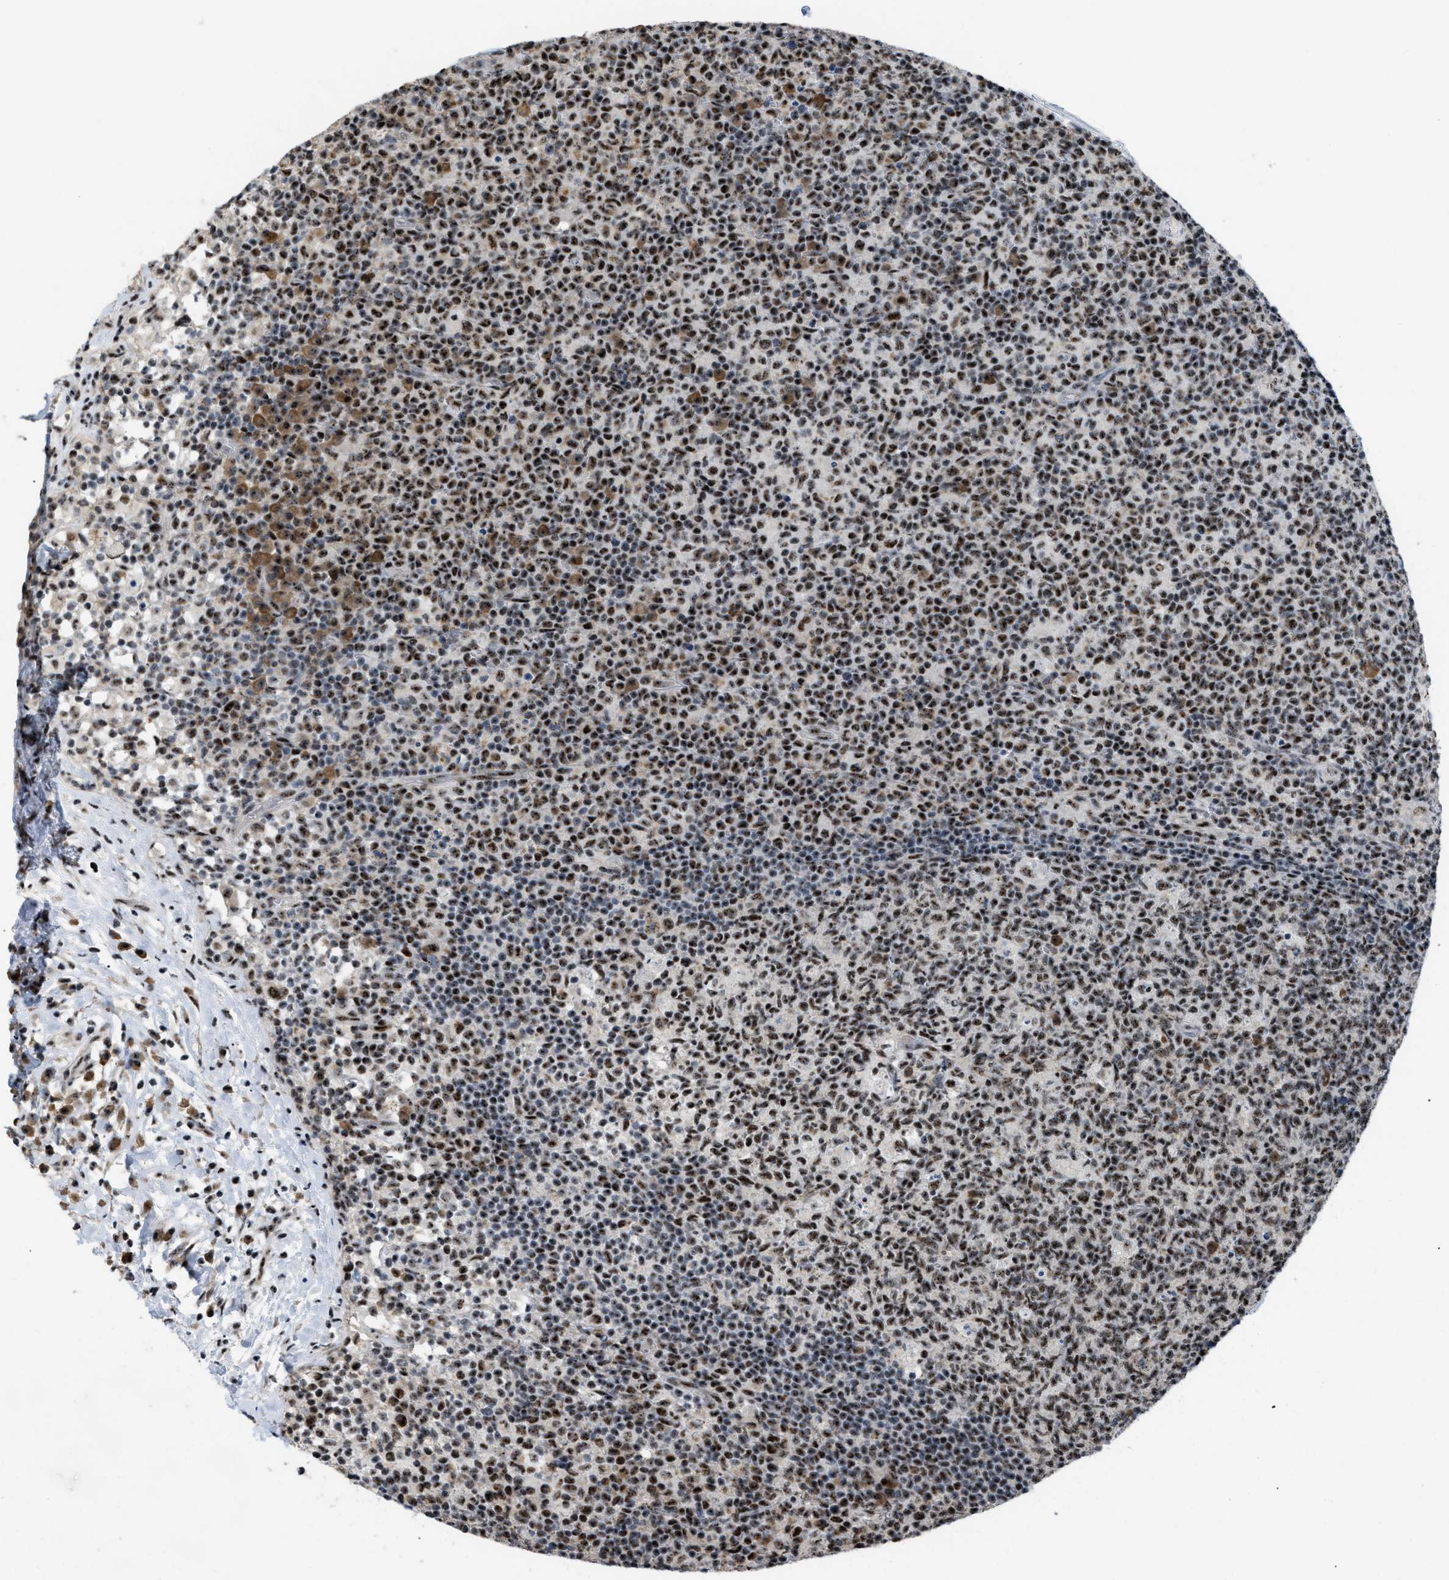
{"staining": {"intensity": "moderate", "quantity": ">75%", "location": "nuclear"}, "tissue": "lymph node", "cell_type": "Germinal center cells", "image_type": "normal", "snomed": [{"axis": "morphology", "description": "Normal tissue, NOS"}, {"axis": "morphology", "description": "Inflammation, NOS"}, {"axis": "topography", "description": "Lymph node"}], "caption": "Lymph node stained with a protein marker demonstrates moderate staining in germinal center cells.", "gene": "CDR2", "patient": {"sex": "male", "age": 55}}